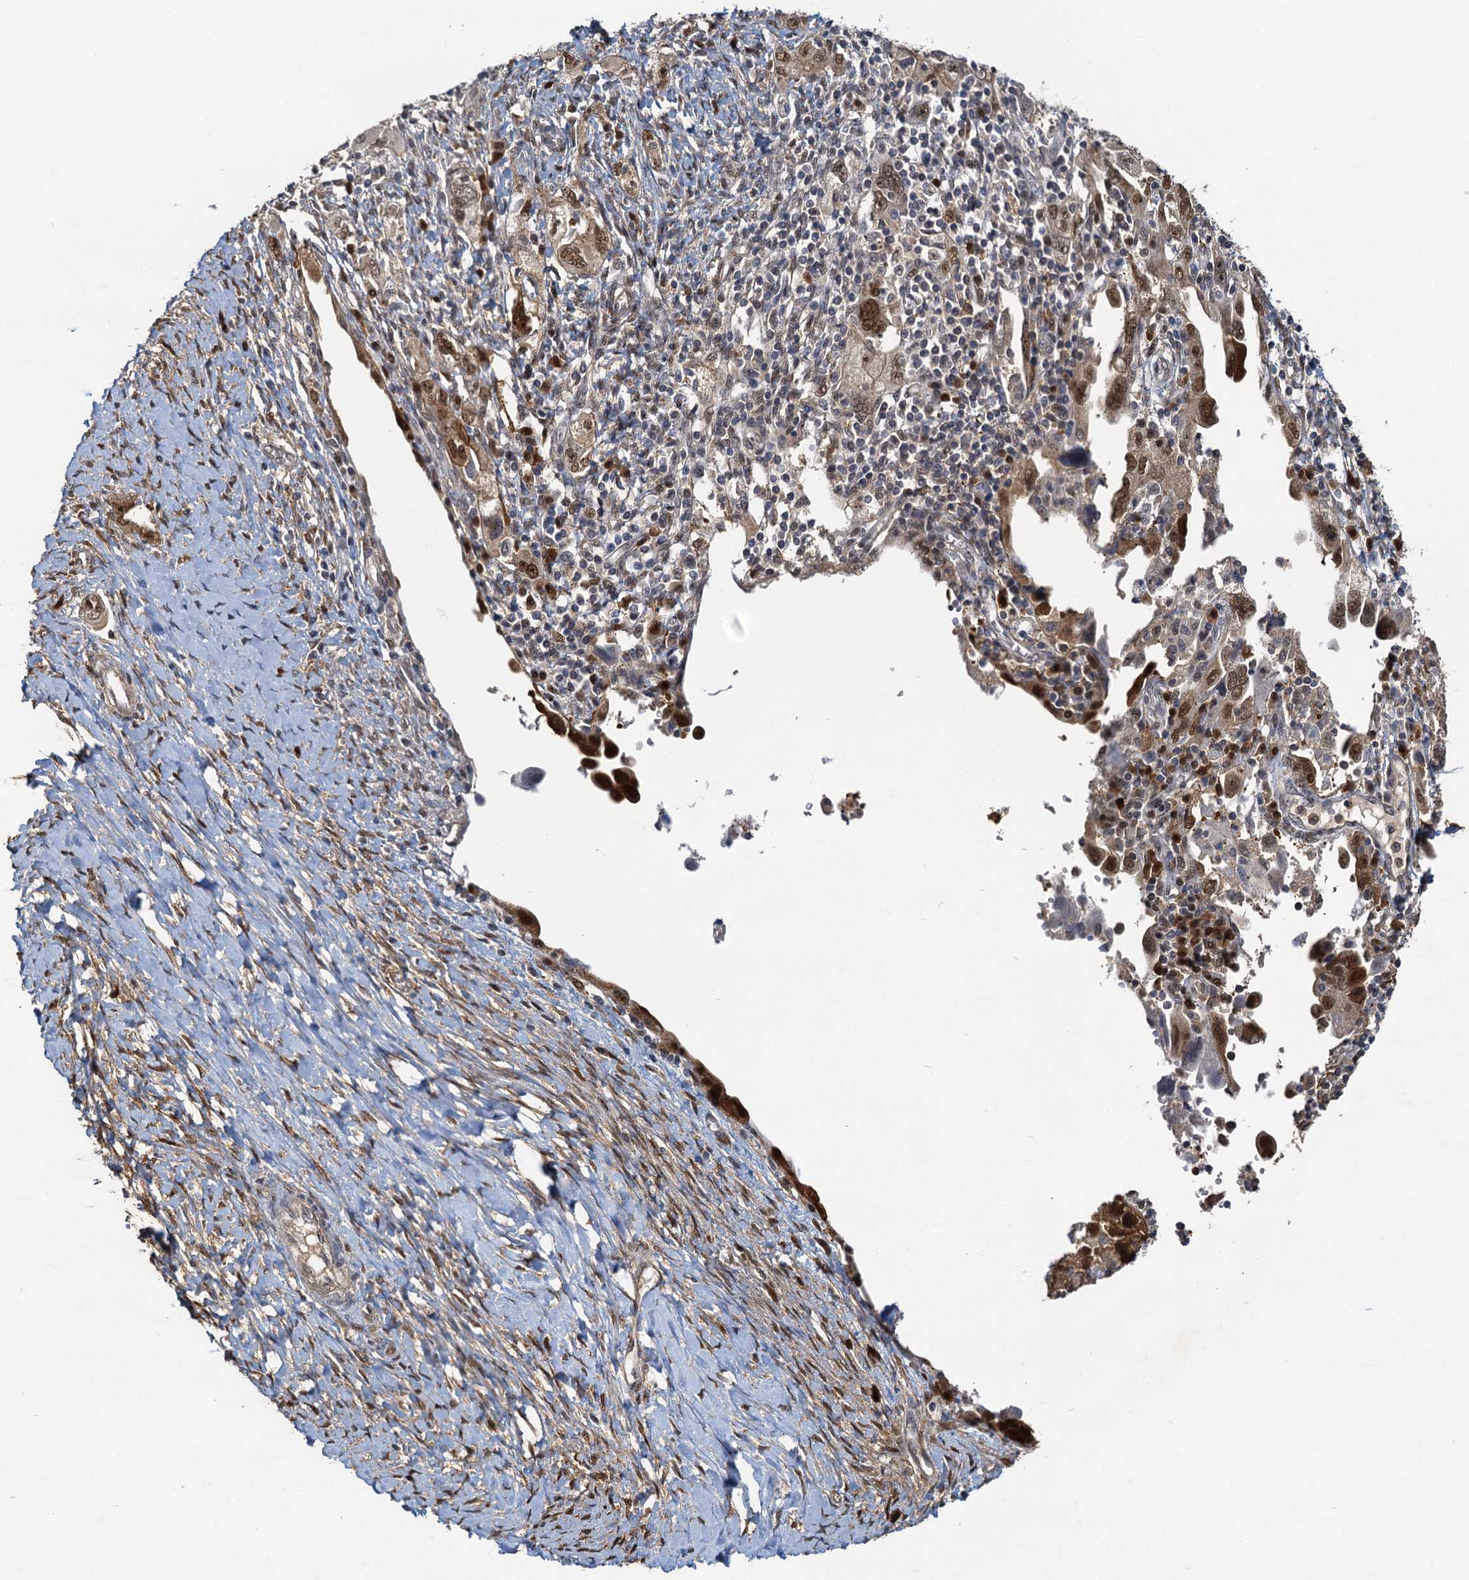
{"staining": {"intensity": "moderate", "quantity": ">75%", "location": "nuclear"}, "tissue": "ovarian cancer", "cell_type": "Tumor cells", "image_type": "cancer", "snomed": [{"axis": "morphology", "description": "Carcinoma, NOS"}, {"axis": "morphology", "description": "Cystadenocarcinoma, serous, NOS"}, {"axis": "topography", "description": "Ovary"}], "caption": "Immunohistochemical staining of human ovarian cancer (serous cystadenocarcinoma) demonstrates moderate nuclear protein positivity in approximately >75% of tumor cells.", "gene": "SPINDOC", "patient": {"sex": "female", "age": 69}}